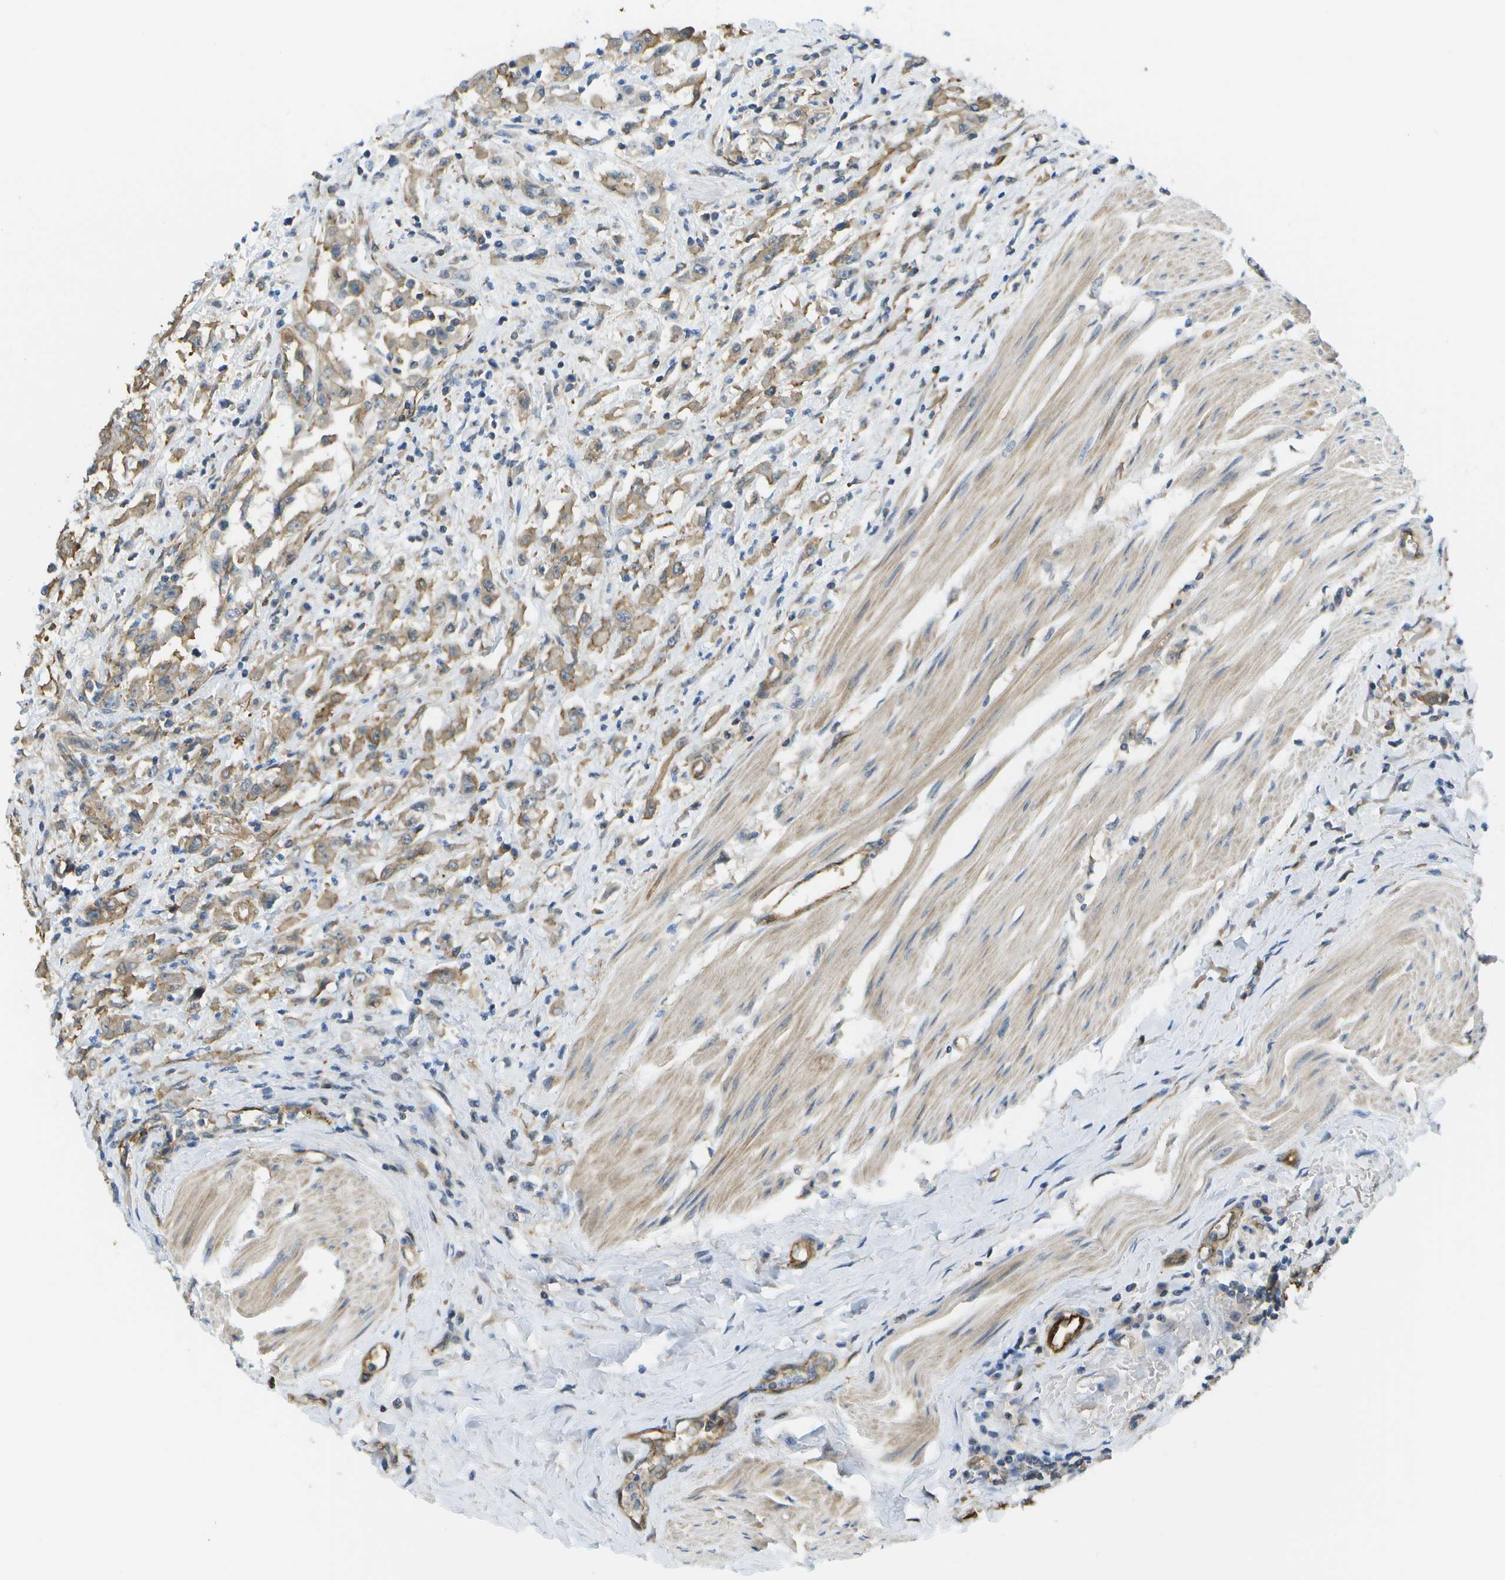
{"staining": {"intensity": "weak", "quantity": ">75%", "location": "cytoplasmic/membranous"}, "tissue": "urothelial cancer", "cell_type": "Tumor cells", "image_type": "cancer", "snomed": [{"axis": "morphology", "description": "Urothelial carcinoma, High grade"}, {"axis": "topography", "description": "Urinary bladder"}], "caption": "About >75% of tumor cells in urothelial carcinoma (high-grade) demonstrate weak cytoplasmic/membranous protein positivity as visualized by brown immunohistochemical staining.", "gene": "KIAA0040", "patient": {"sex": "male", "age": 46}}